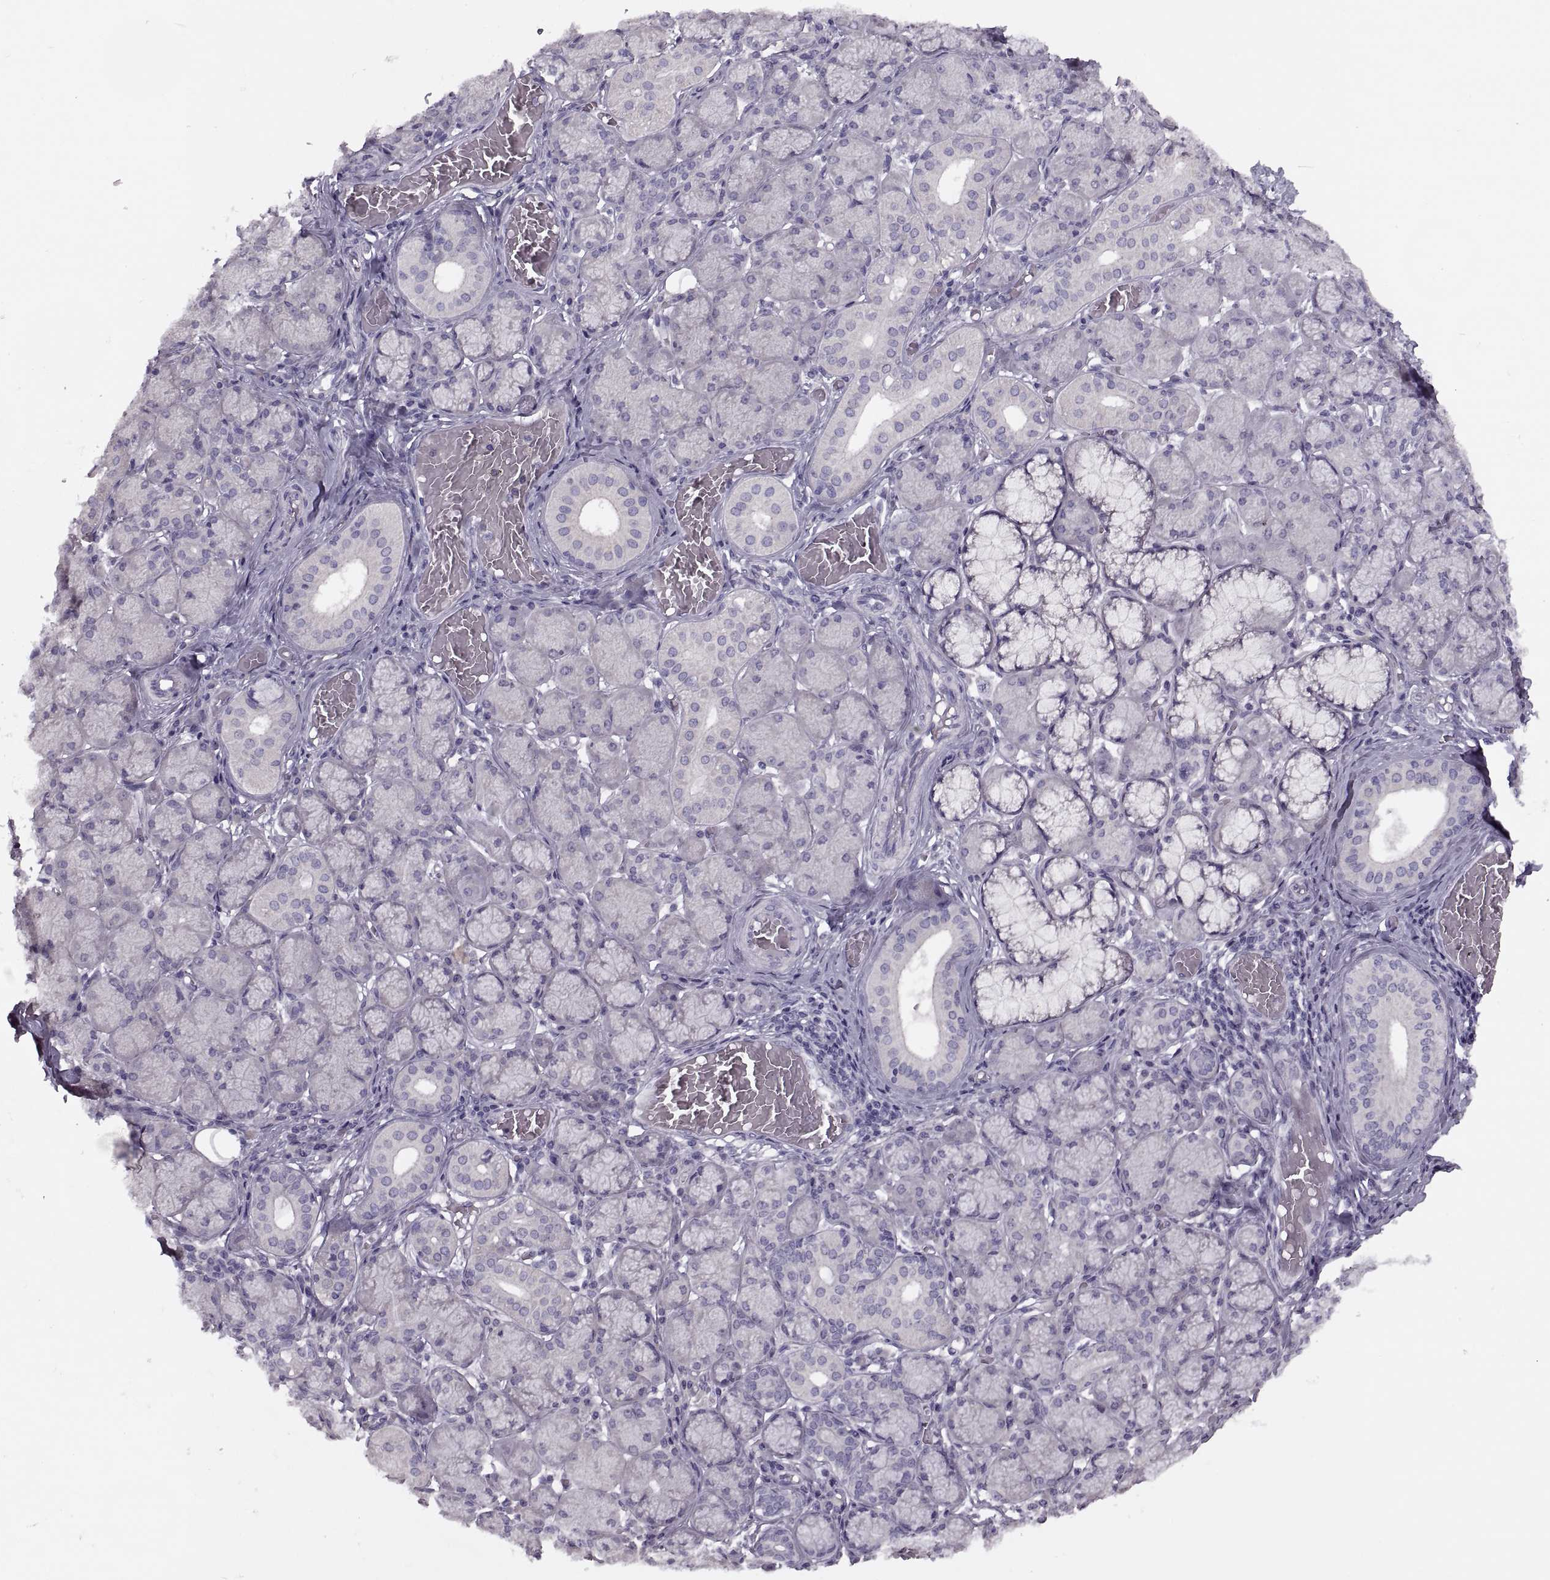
{"staining": {"intensity": "negative", "quantity": "none", "location": "none"}, "tissue": "salivary gland", "cell_type": "Glandular cells", "image_type": "normal", "snomed": [{"axis": "morphology", "description": "Normal tissue, NOS"}, {"axis": "topography", "description": "Salivary gland"}, {"axis": "topography", "description": "Peripheral nerve tissue"}], "caption": "Glandular cells show no significant expression in normal salivary gland. (Immunohistochemistry, brightfield microscopy, high magnification).", "gene": "PRSS54", "patient": {"sex": "female", "age": 24}}